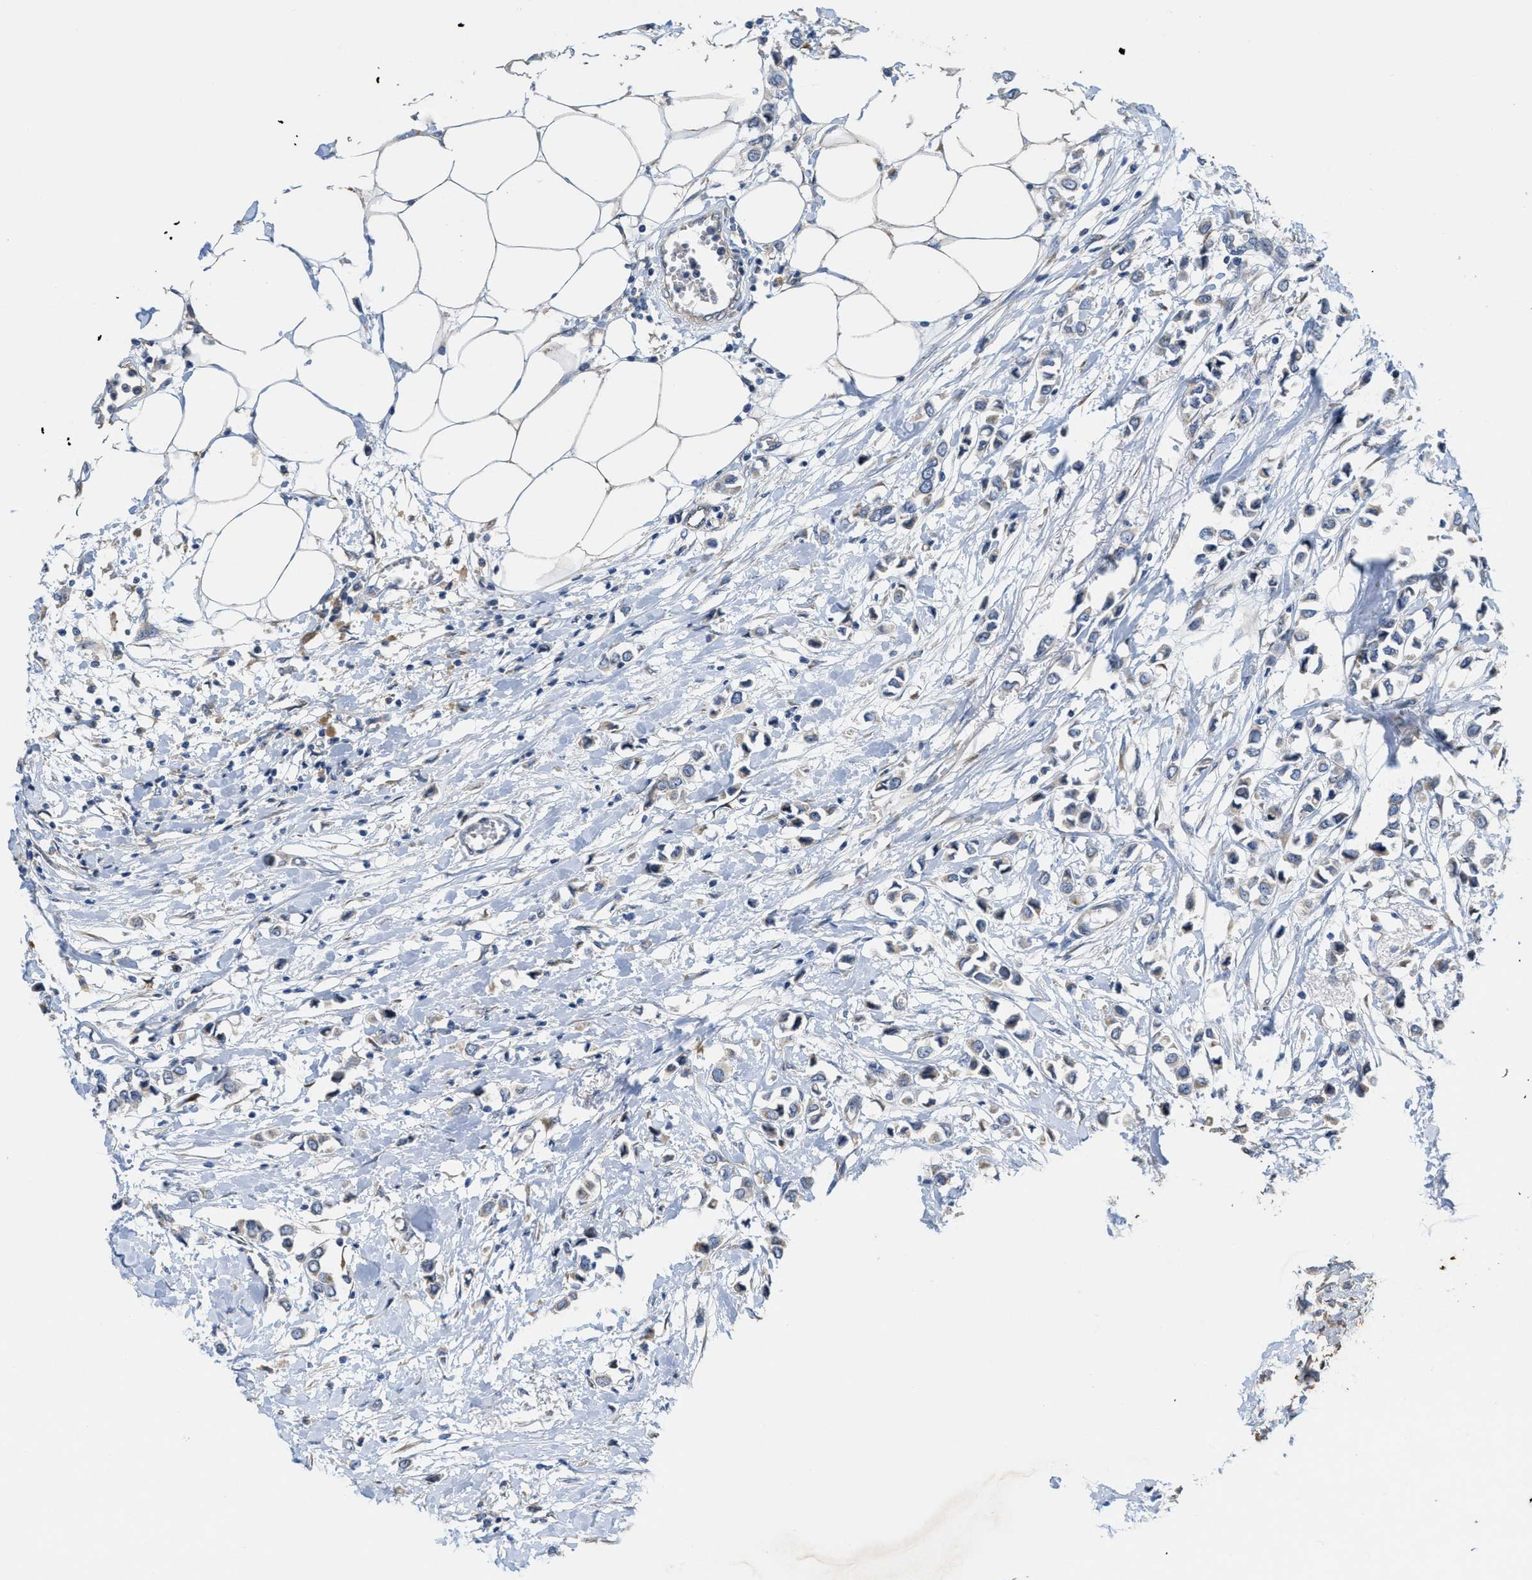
{"staining": {"intensity": "weak", "quantity": "<25%", "location": "cytoplasmic/membranous"}, "tissue": "breast cancer", "cell_type": "Tumor cells", "image_type": "cancer", "snomed": [{"axis": "morphology", "description": "Lobular carcinoma"}, {"axis": "topography", "description": "Breast"}], "caption": "Breast lobular carcinoma was stained to show a protein in brown. There is no significant positivity in tumor cells.", "gene": "CDPF1", "patient": {"sex": "female", "age": 51}}